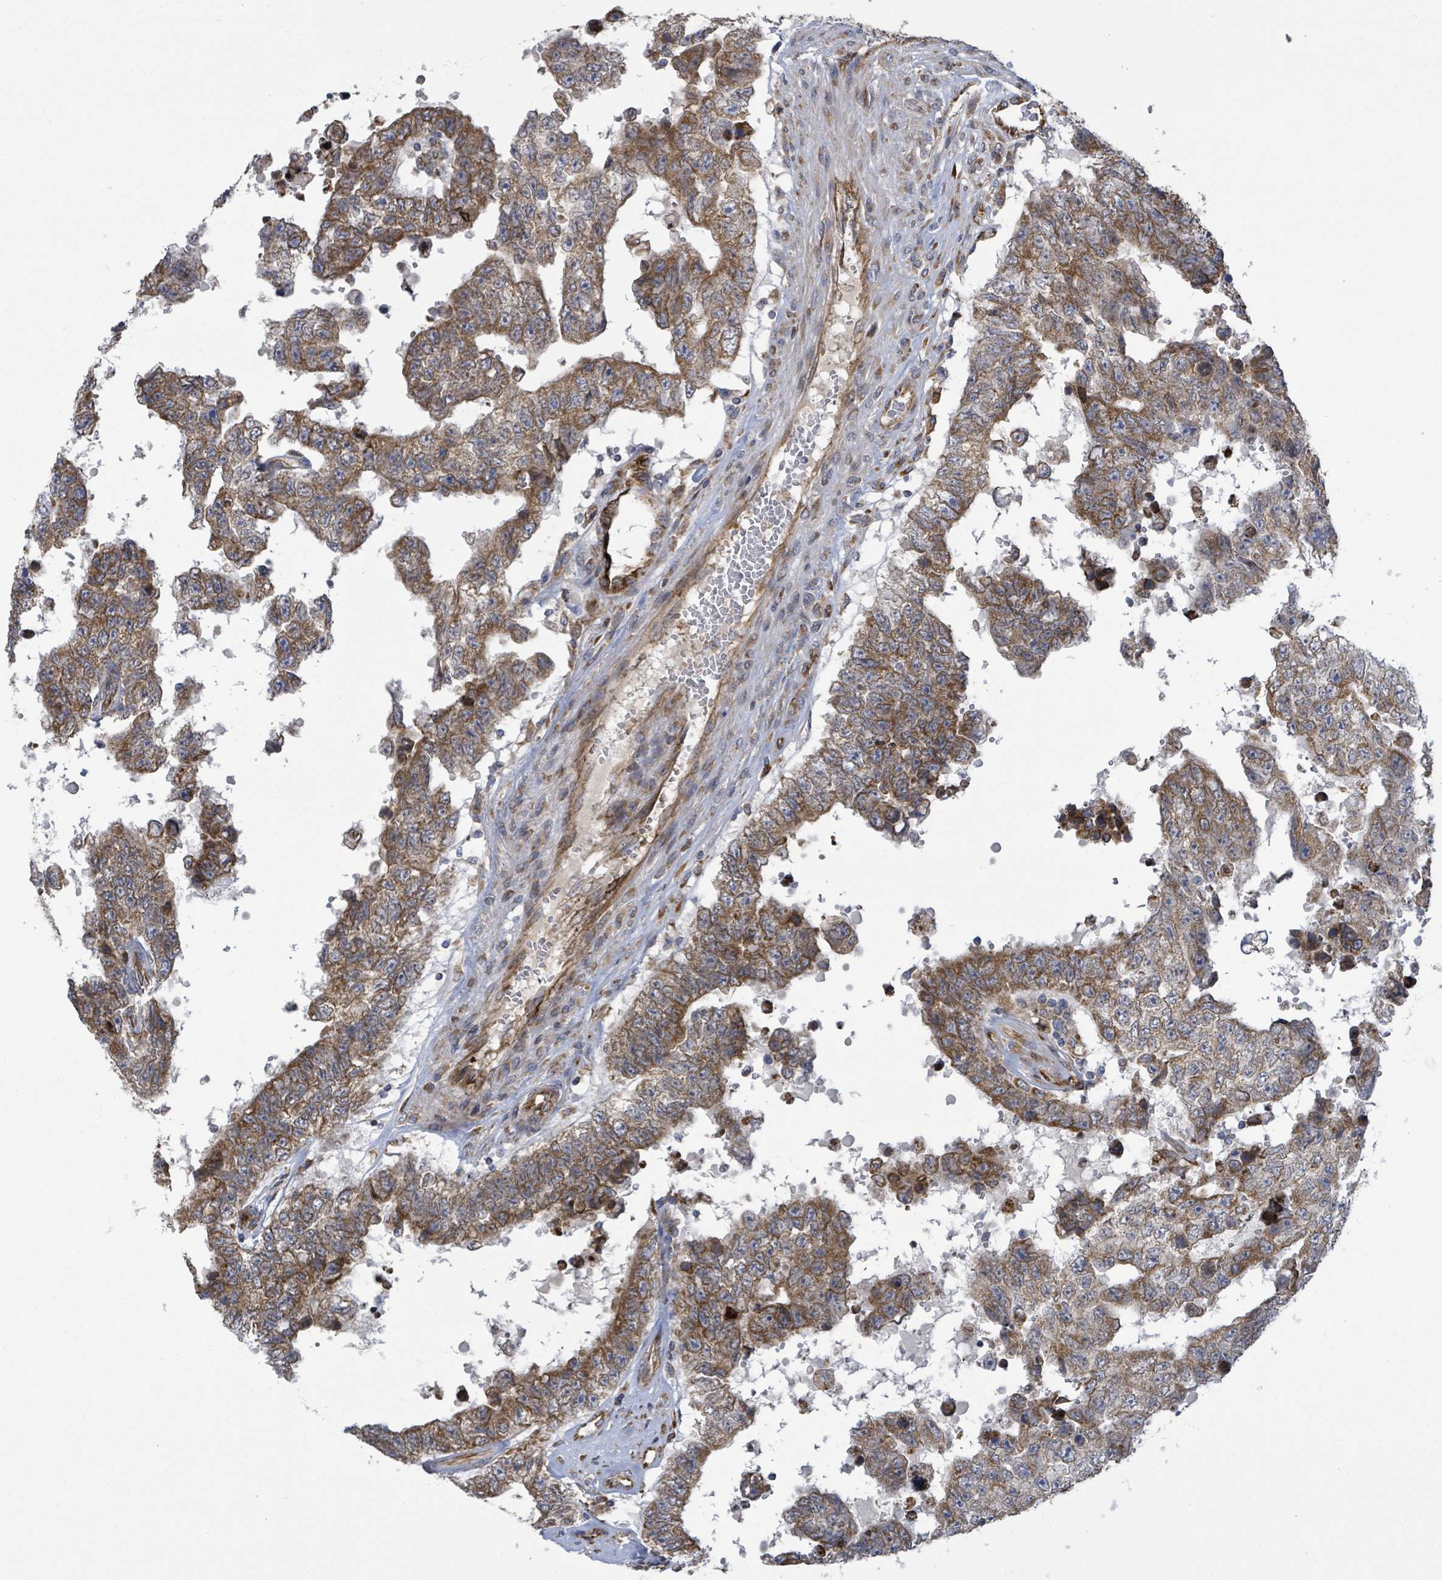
{"staining": {"intensity": "moderate", "quantity": ">75%", "location": "cytoplasmic/membranous"}, "tissue": "testis cancer", "cell_type": "Tumor cells", "image_type": "cancer", "snomed": [{"axis": "morphology", "description": "Normal tissue, NOS"}, {"axis": "morphology", "description": "Carcinoma, Embryonal, NOS"}, {"axis": "topography", "description": "Testis"}, {"axis": "topography", "description": "Epididymis"}], "caption": "High-magnification brightfield microscopy of testis cancer (embryonal carcinoma) stained with DAB (brown) and counterstained with hematoxylin (blue). tumor cells exhibit moderate cytoplasmic/membranous expression is appreciated in approximately>75% of cells. (Stains: DAB (3,3'-diaminobenzidine) in brown, nuclei in blue, Microscopy: brightfield microscopy at high magnification).", "gene": "NOMO1", "patient": {"sex": "male", "age": 25}}